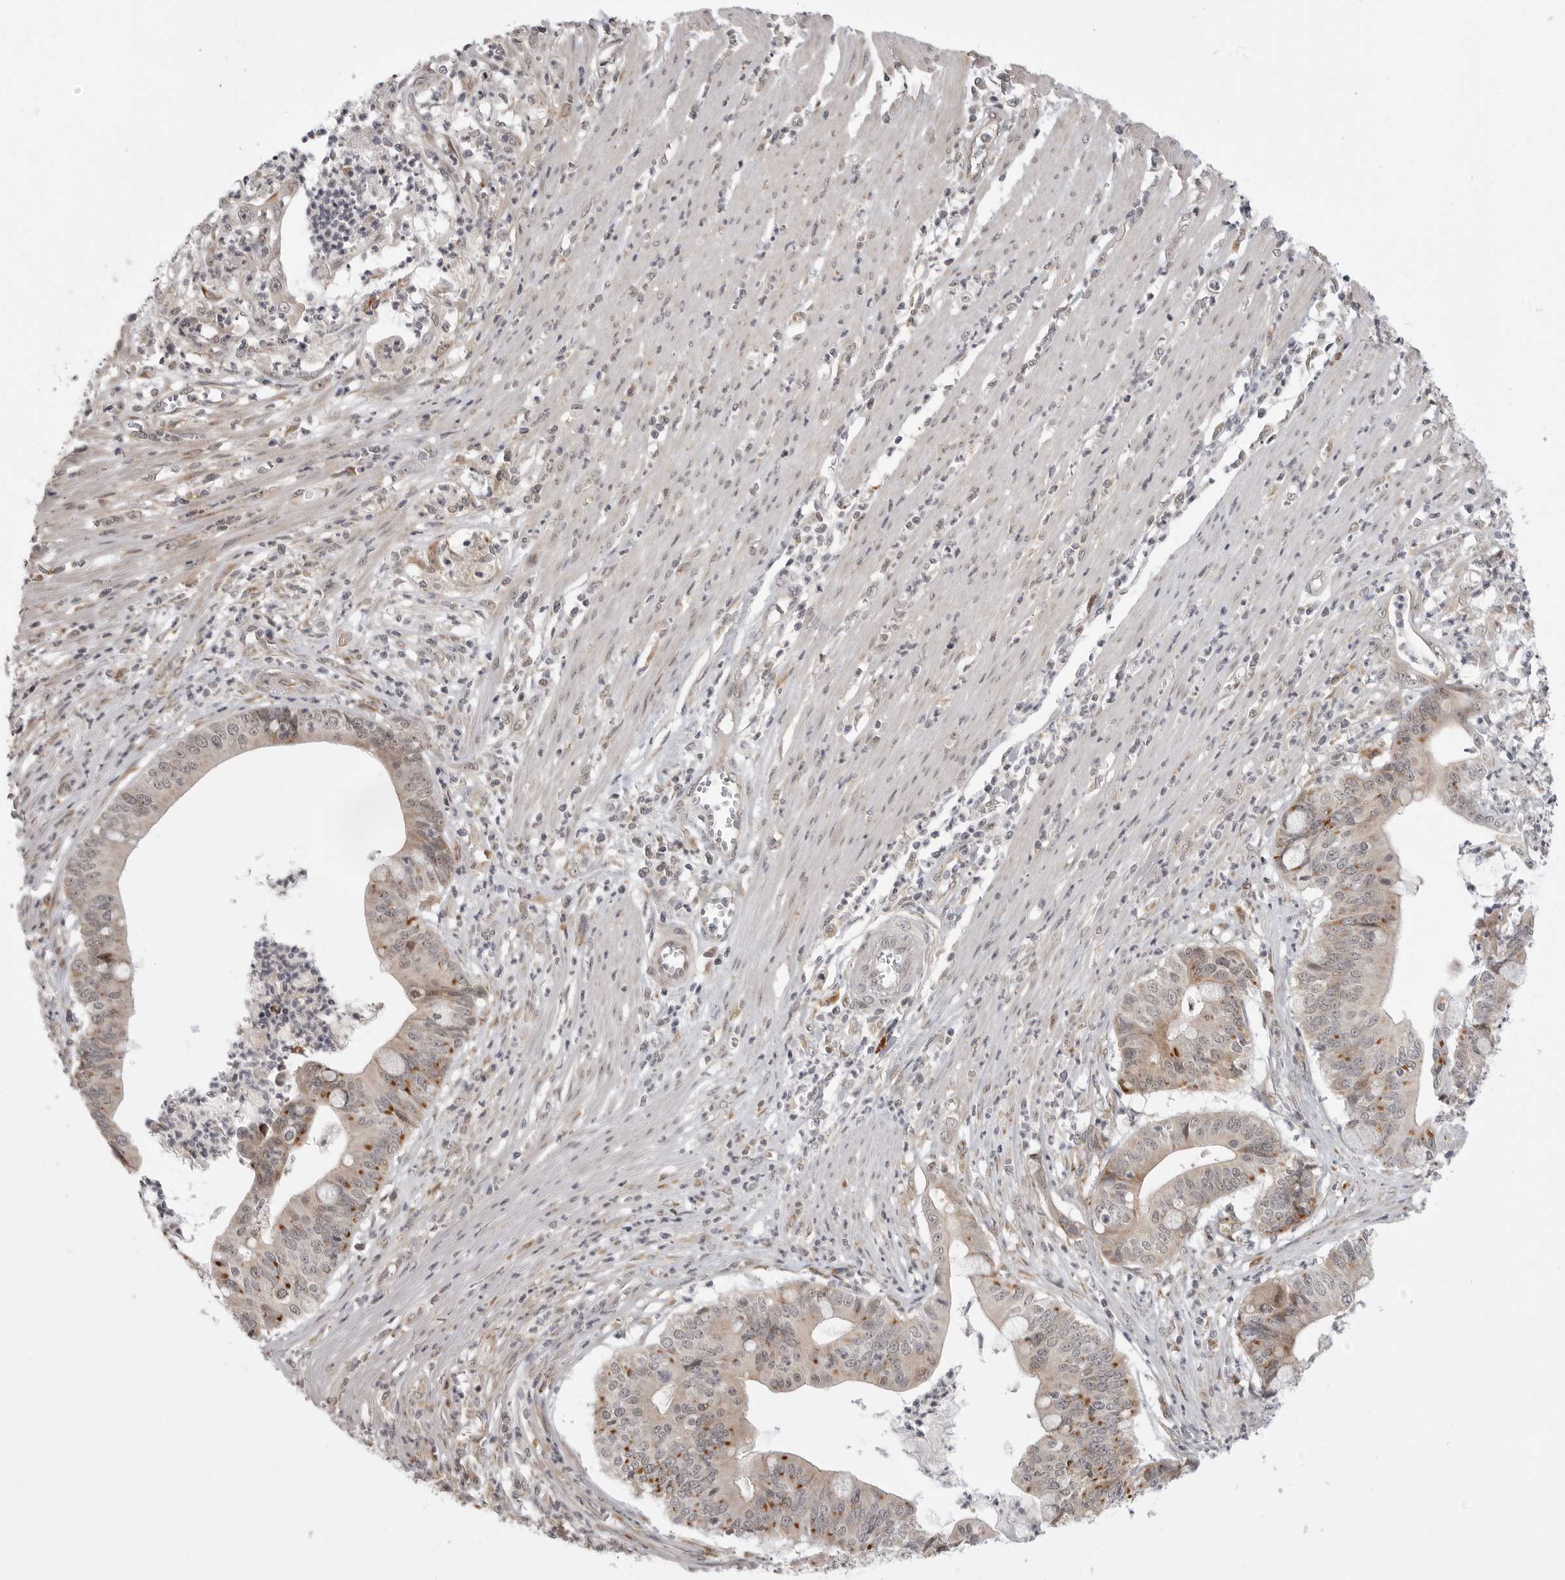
{"staining": {"intensity": "moderate", "quantity": "<25%", "location": "cytoplasmic/membranous,nuclear"}, "tissue": "pancreatic cancer", "cell_type": "Tumor cells", "image_type": "cancer", "snomed": [{"axis": "morphology", "description": "Adenocarcinoma, NOS"}, {"axis": "topography", "description": "Pancreas"}], "caption": "IHC histopathology image of neoplastic tissue: human pancreatic cancer (adenocarcinoma) stained using immunohistochemistry (IHC) demonstrates low levels of moderate protein expression localized specifically in the cytoplasmic/membranous and nuclear of tumor cells, appearing as a cytoplasmic/membranous and nuclear brown color.", "gene": "KALRN", "patient": {"sex": "male", "age": 69}}